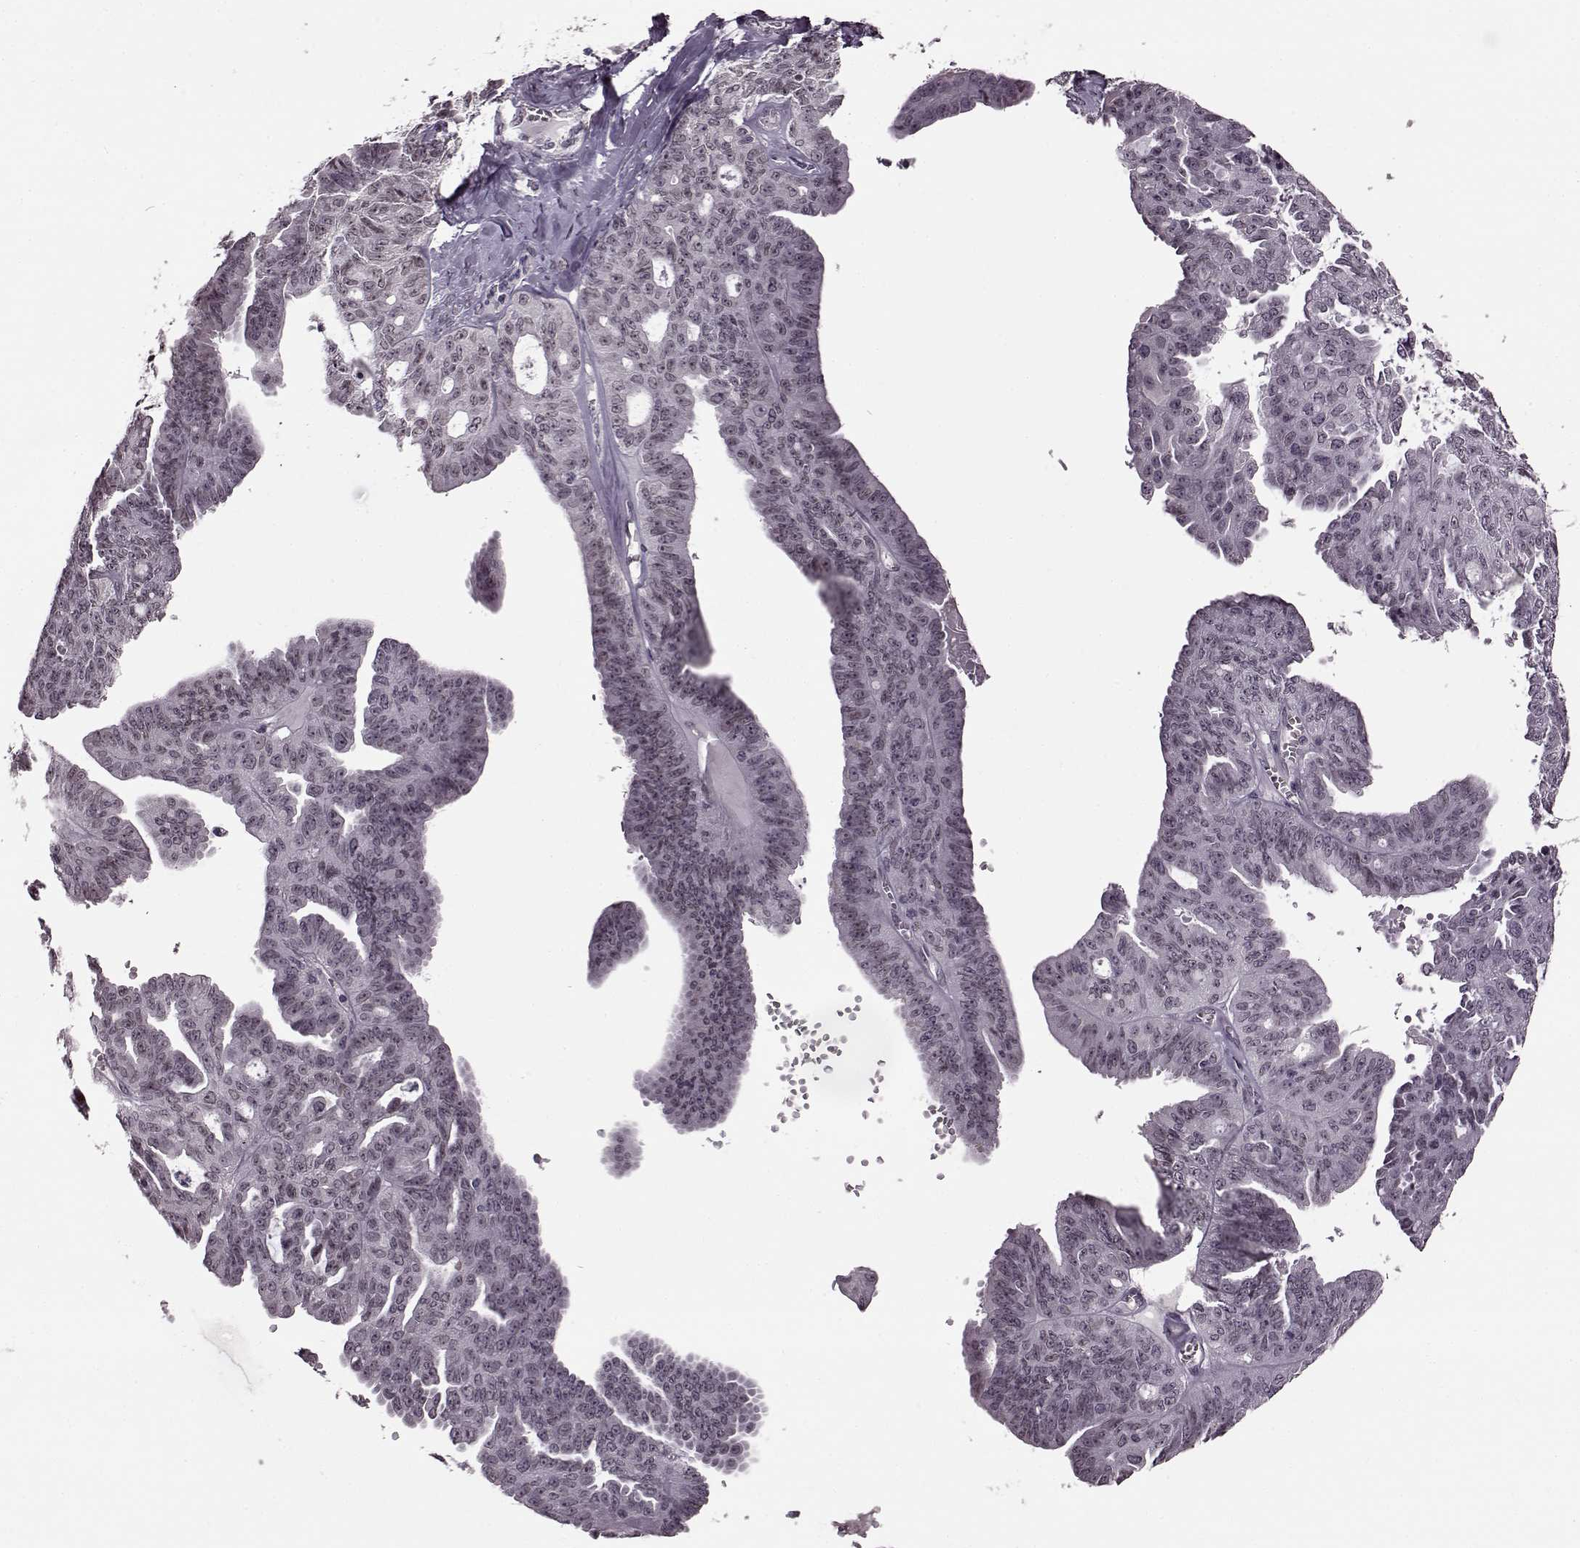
{"staining": {"intensity": "negative", "quantity": "none", "location": "none"}, "tissue": "ovarian cancer", "cell_type": "Tumor cells", "image_type": "cancer", "snomed": [{"axis": "morphology", "description": "Cystadenocarcinoma, serous, NOS"}, {"axis": "topography", "description": "Ovary"}], "caption": "Tumor cells are negative for brown protein staining in ovarian cancer (serous cystadenocarcinoma).", "gene": "STX1B", "patient": {"sex": "female", "age": 71}}